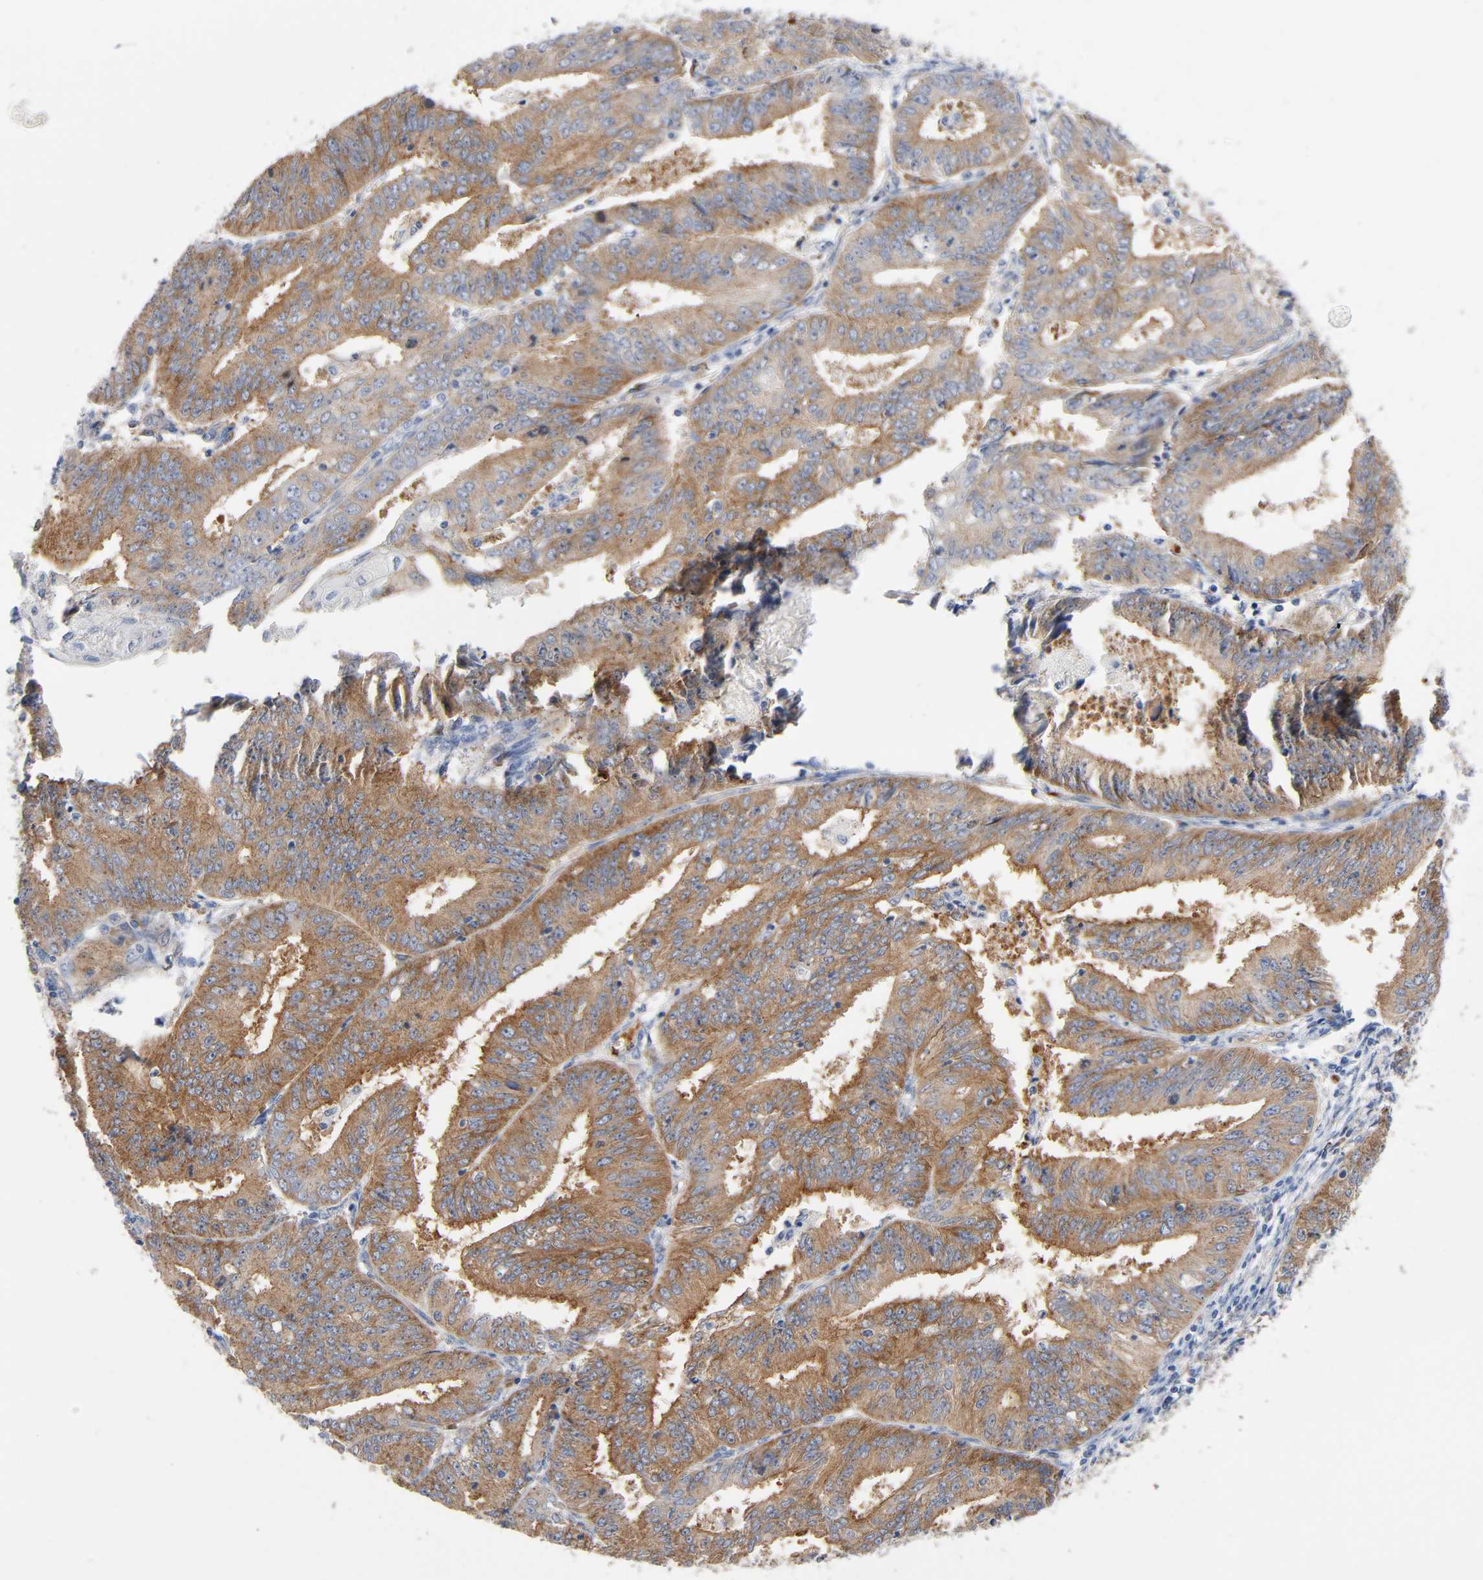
{"staining": {"intensity": "moderate", "quantity": ">75%", "location": "cytoplasmic/membranous"}, "tissue": "endometrial cancer", "cell_type": "Tumor cells", "image_type": "cancer", "snomed": [{"axis": "morphology", "description": "Adenocarcinoma, NOS"}, {"axis": "topography", "description": "Endometrium"}], "caption": "IHC micrograph of human adenocarcinoma (endometrial) stained for a protein (brown), which demonstrates medium levels of moderate cytoplasmic/membranous positivity in approximately >75% of tumor cells.", "gene": "CD2AP", "patient": {"sex": "female", "age": 42}}